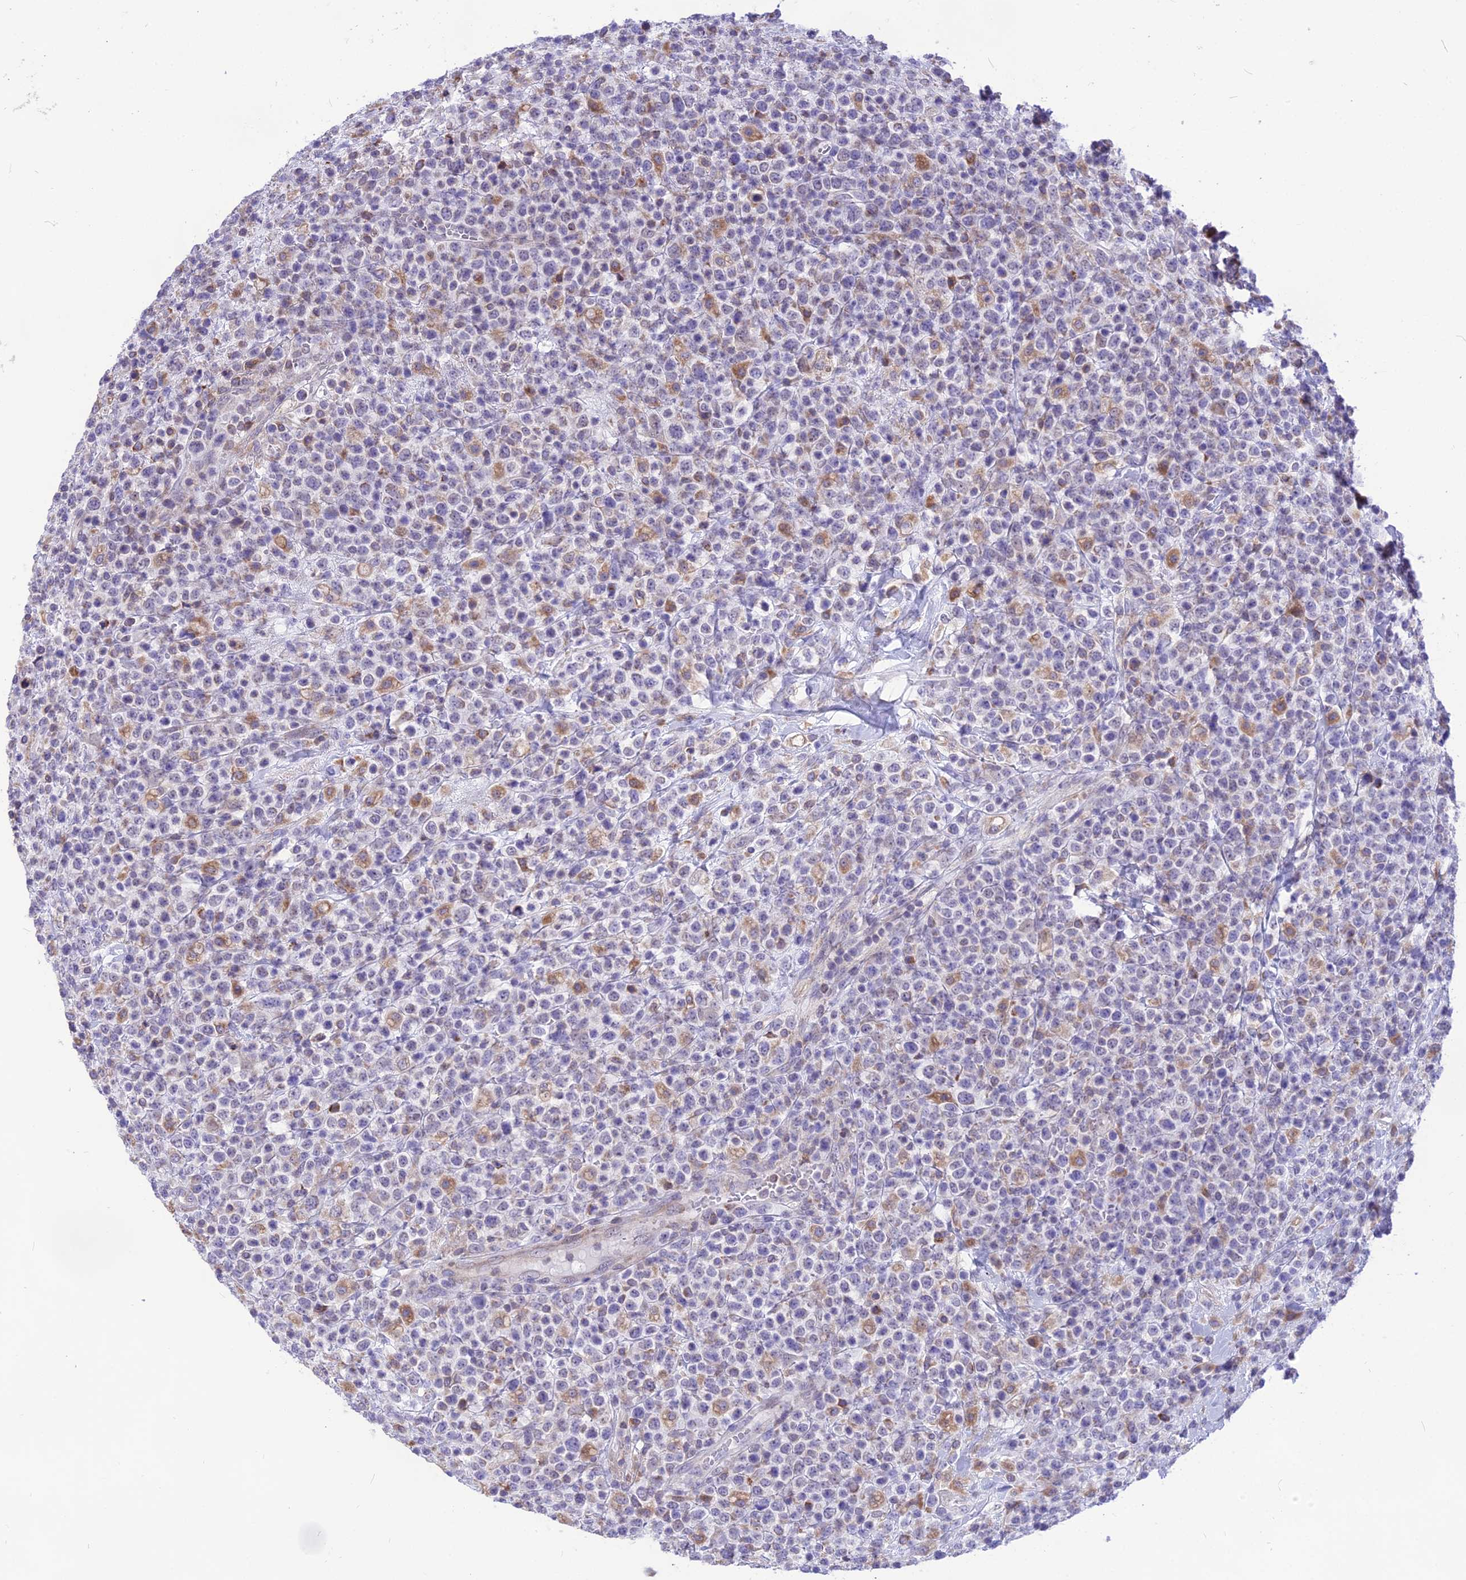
{"staining": {"intensity": "weak", "quantity": "<25%", "location": "cytoplasmic/membranous"}, "tissue": "lymphoma", "cell_type": "Tumor cells", "image_type": "cancer", "snomed": [{"axis": "morphology", "description": "Malignant lymphoma, non-Hodgkin's type, High grade"}, {"axis": "topography", "description": "Colon"}], "caption": "Immunohistochemical staining of human lymphoma shows no significant expression in tumor cells.", "gene": "DOC2B", "patient": {"sex": "female", "age": 53}}